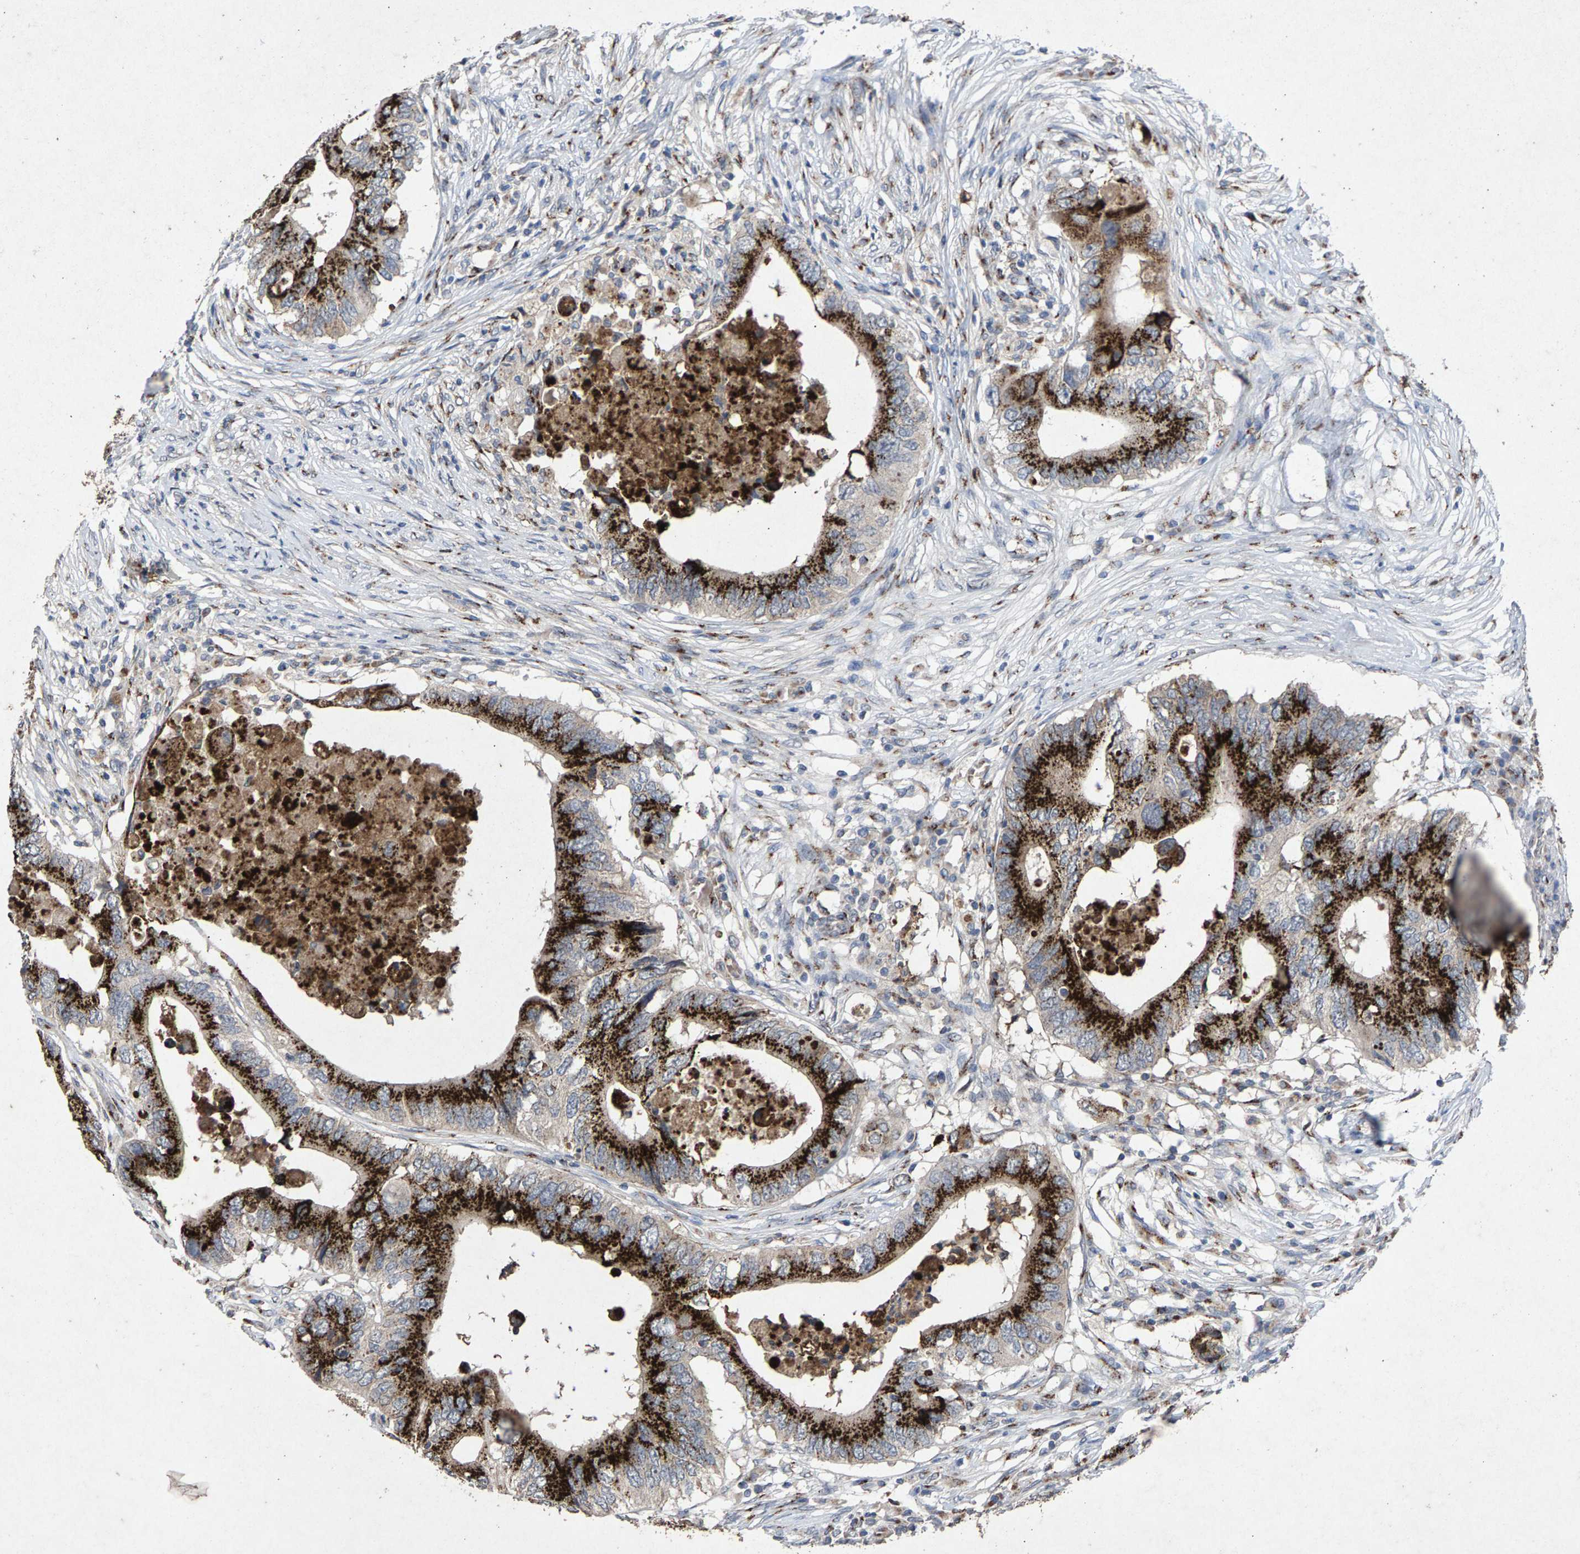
{"staining": {"intensity": "strong", "quantity": ">75%", "location": "cytoplasmic/membranous"}, "tissue": "colorectal cancer", "cell_type": "Tumor cells", "image_type": "cancer", "snomed": [{"axis": "morphology", "description": "Adenocarcinoma, NOS"}, {"axis": "topography", "description": "Colon"}], "caption": "Strong cytoplasmic/membranous expression is appreciated in approximately >75% of tumor cells in colorectal cancer.", "gene": "MAN2A1", "patient": {"sex": "male", "age": 71}}